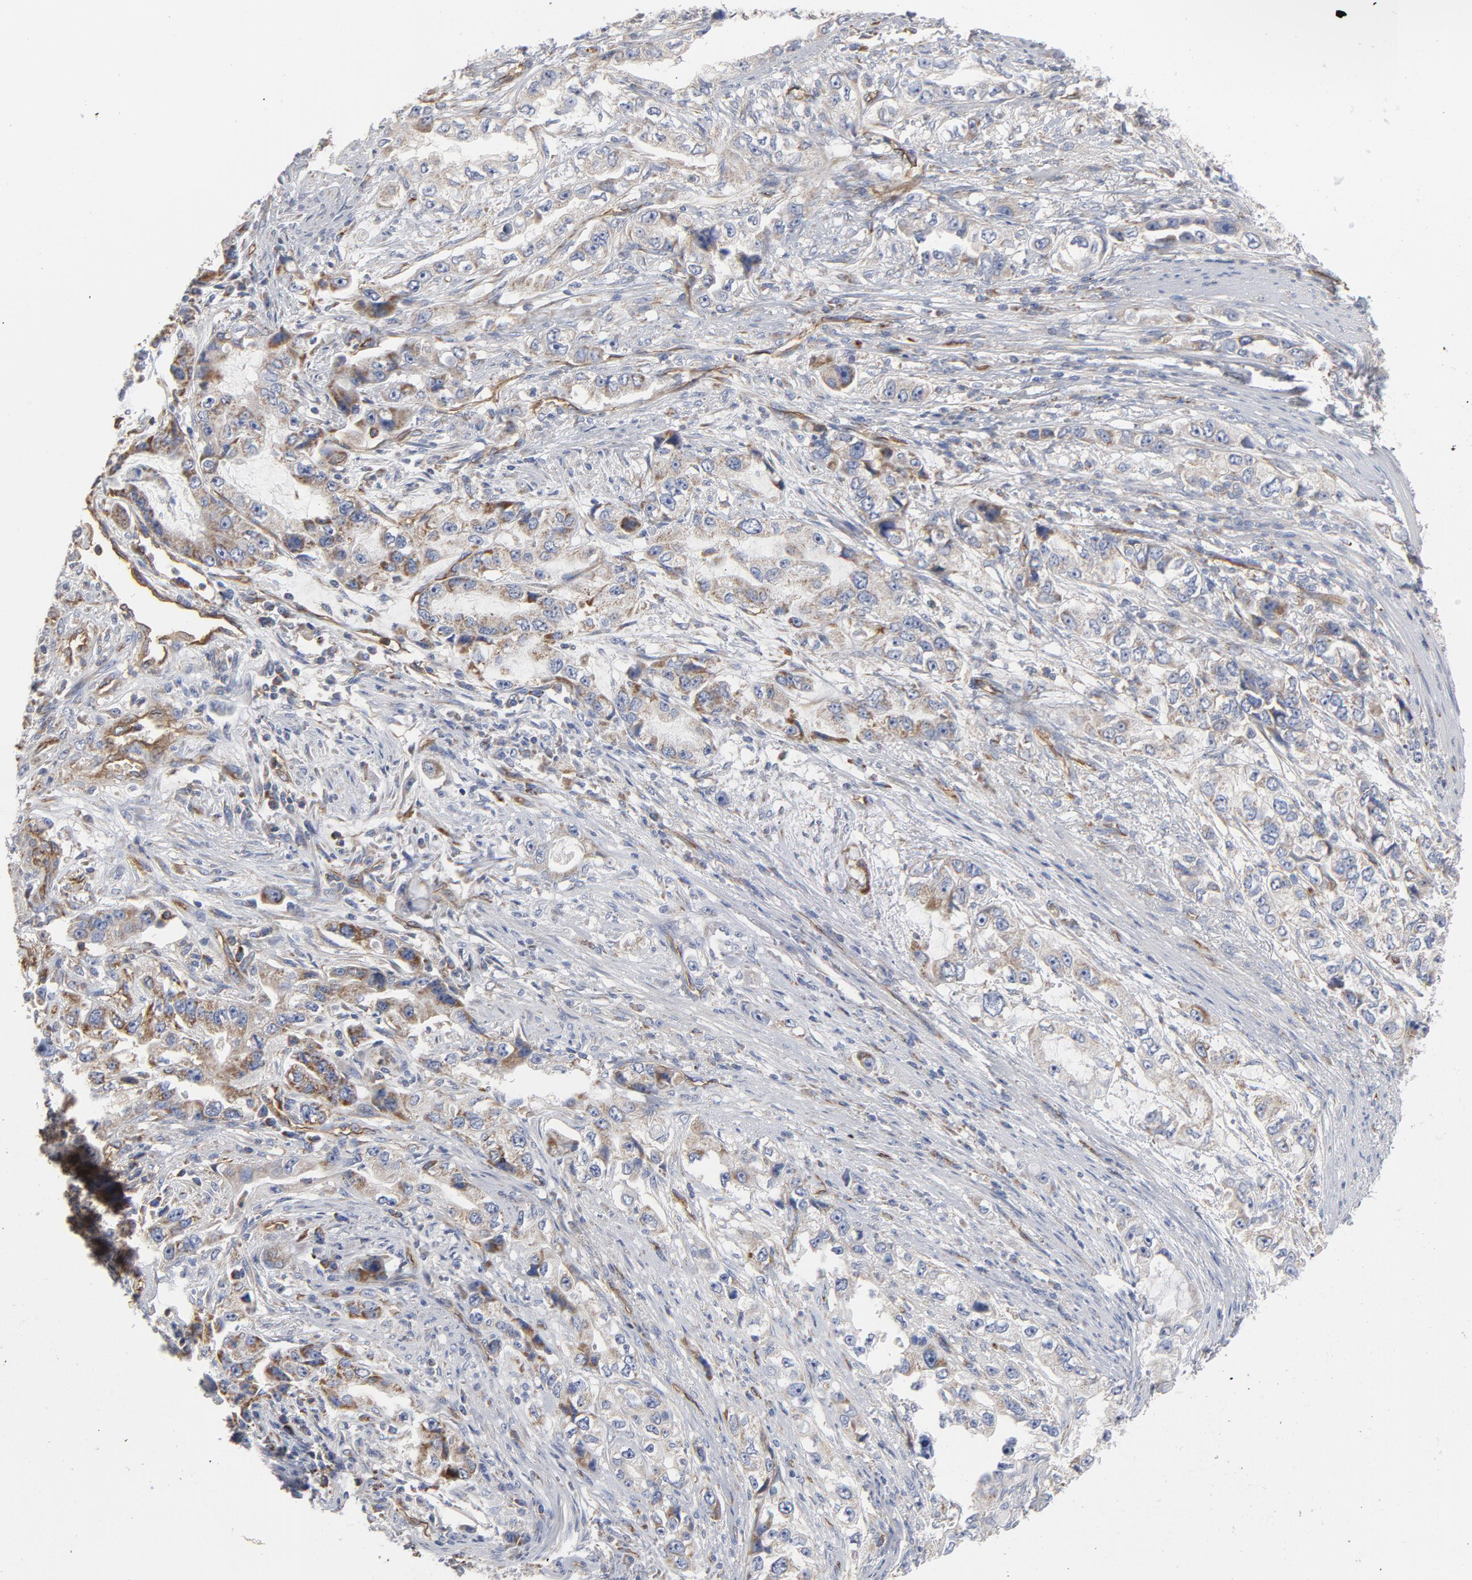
{"staining": {"intensity": "moderate", "quantity": "25%-75%", "location": "cytoplasmic/membranous"}, "tissue": "stomach cancer", "cell_type": "Tumor cells", "image_type": "cancer", "snomed": [{"axis": "morphology", "description": "Adenocarcinoma, NOS"}, {"axis": "topography", "description": "Stomach, lower"}], "caption": "Immunohistochemical staining of stomach cancer (adenocarcinoma) shows medium levels of moderate cytoplasmic/membranous protein staining in approximately 25%-75% of tumor cells.", "gene": "OXA1L", "patient": {"sex": "female", "age": 93}}